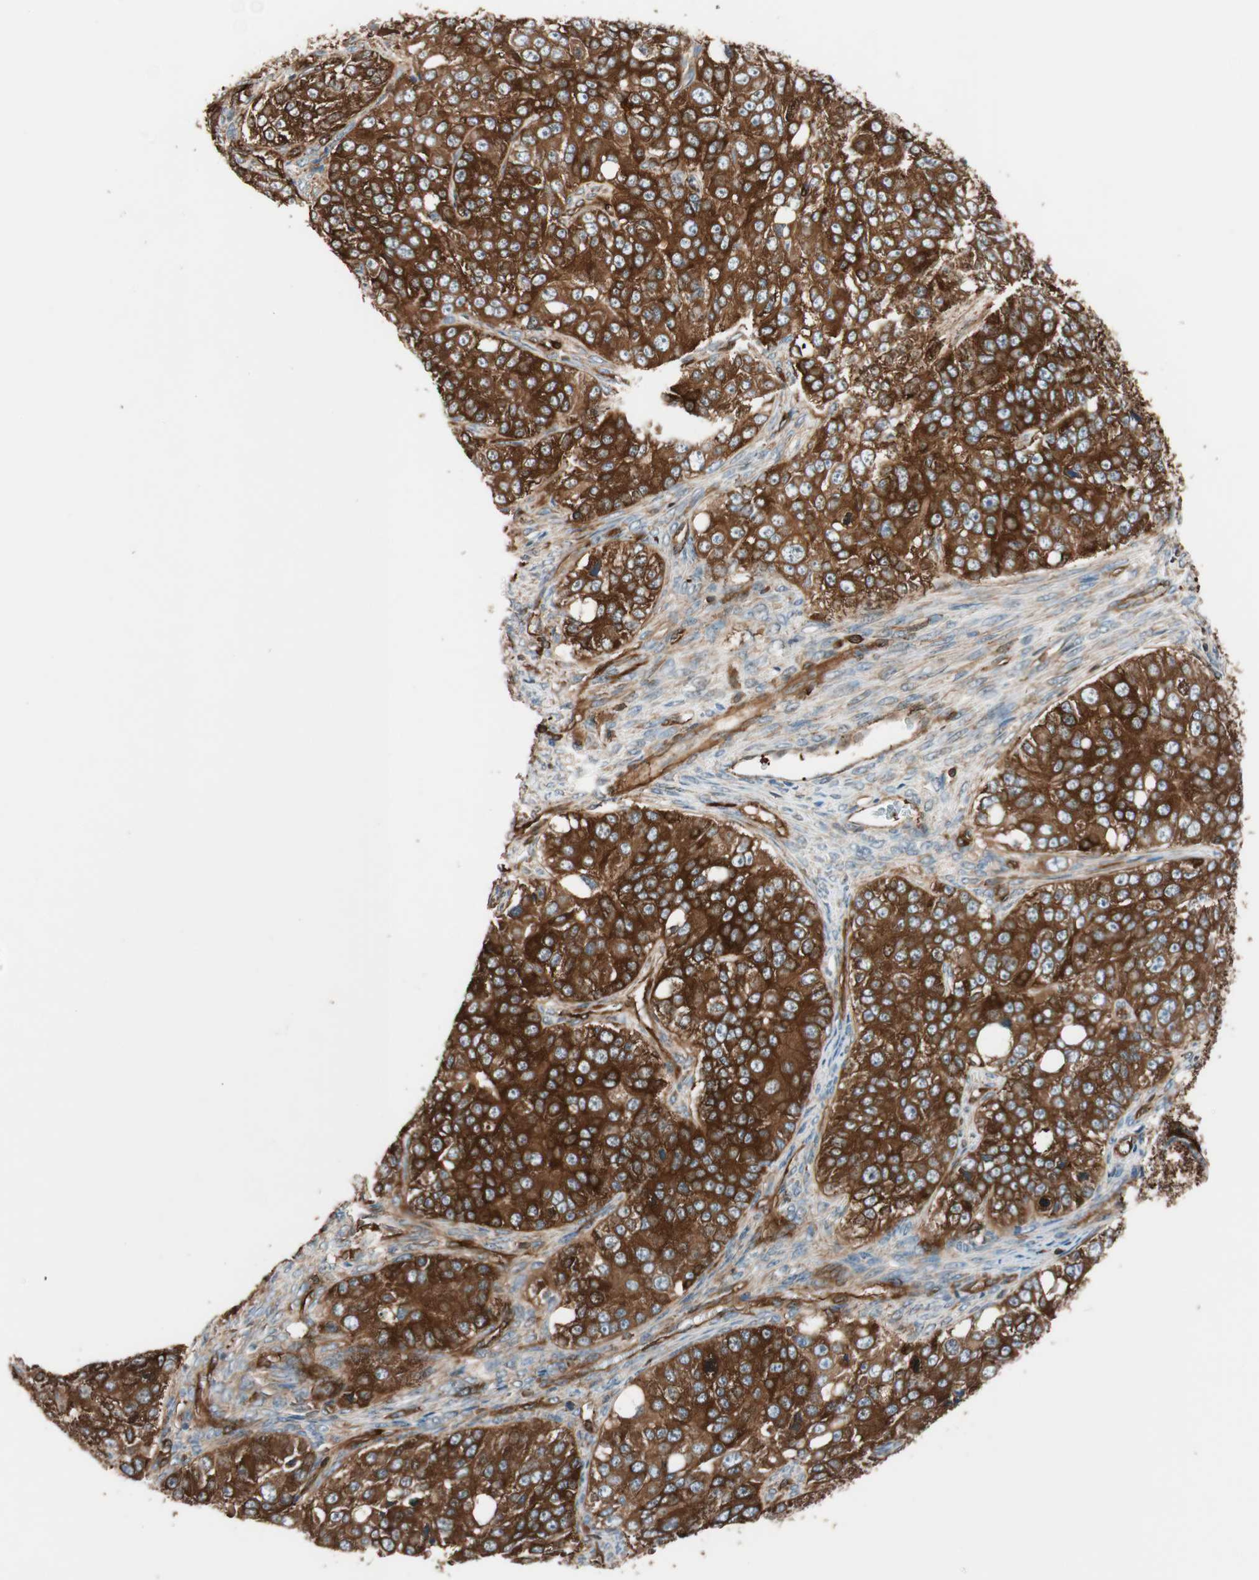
{"staining": {"intensity": "strong", "quantity": ">75%", "location": "cytoplasmic/membranous"}, "tissue": "ovarian cancer", "cell_type": "Tumor cells", "image_type": "cancer", "snomed": [{"axis": "morphology", "description": "Carcinoma, endometroid"}, {"axis": "topography", "description": "Ovary"}], "caption": "The photomicrograph shows staining of ovarian cancer (endometroid carcinoma), revealing strong cytoplasmic/membranous protein positivity (brown color) within tumor cells.", "gene": "VASP", "patient": {"sex": "female", "age": 51}}